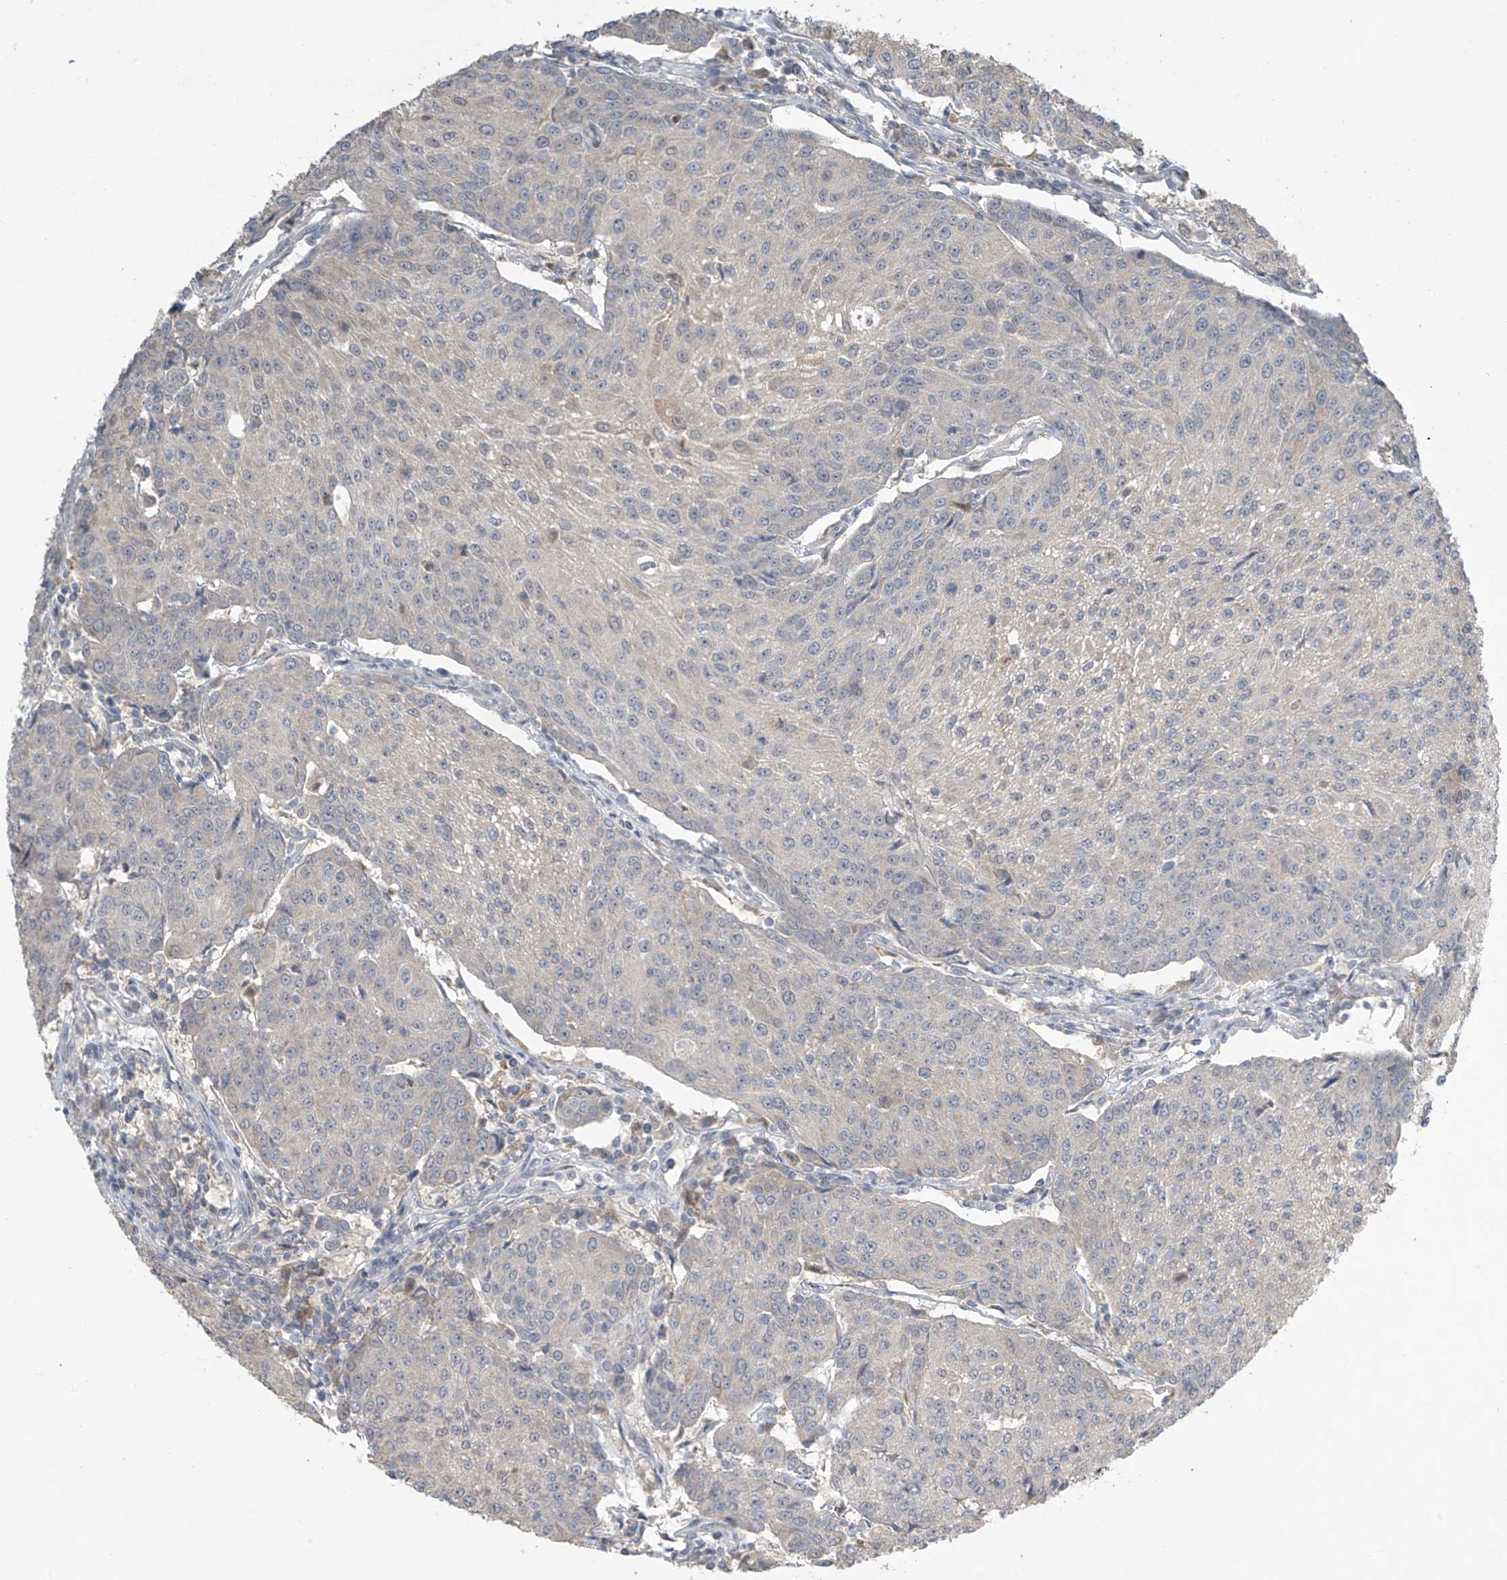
{"staining": {"intensity": "negative", "quantity": "none", "location": "none"}, "tissue": "urothelial cancer", "cell_type": "Tumor cells", "image_type": "cancer", "snomed": [{"axis": "morphology", "description": "Urothelial carcinoma, High grade"}, {"axis": "topography", "description": "Urinary bladder"}], "caption": "High power microscopy histopathology image of an IHC image of high-grade urothelial carcinoma, revealing no significant positivity in tumor cells.", "gene": "SLFN14", "patient": {"sex": "female", "age": 85}}